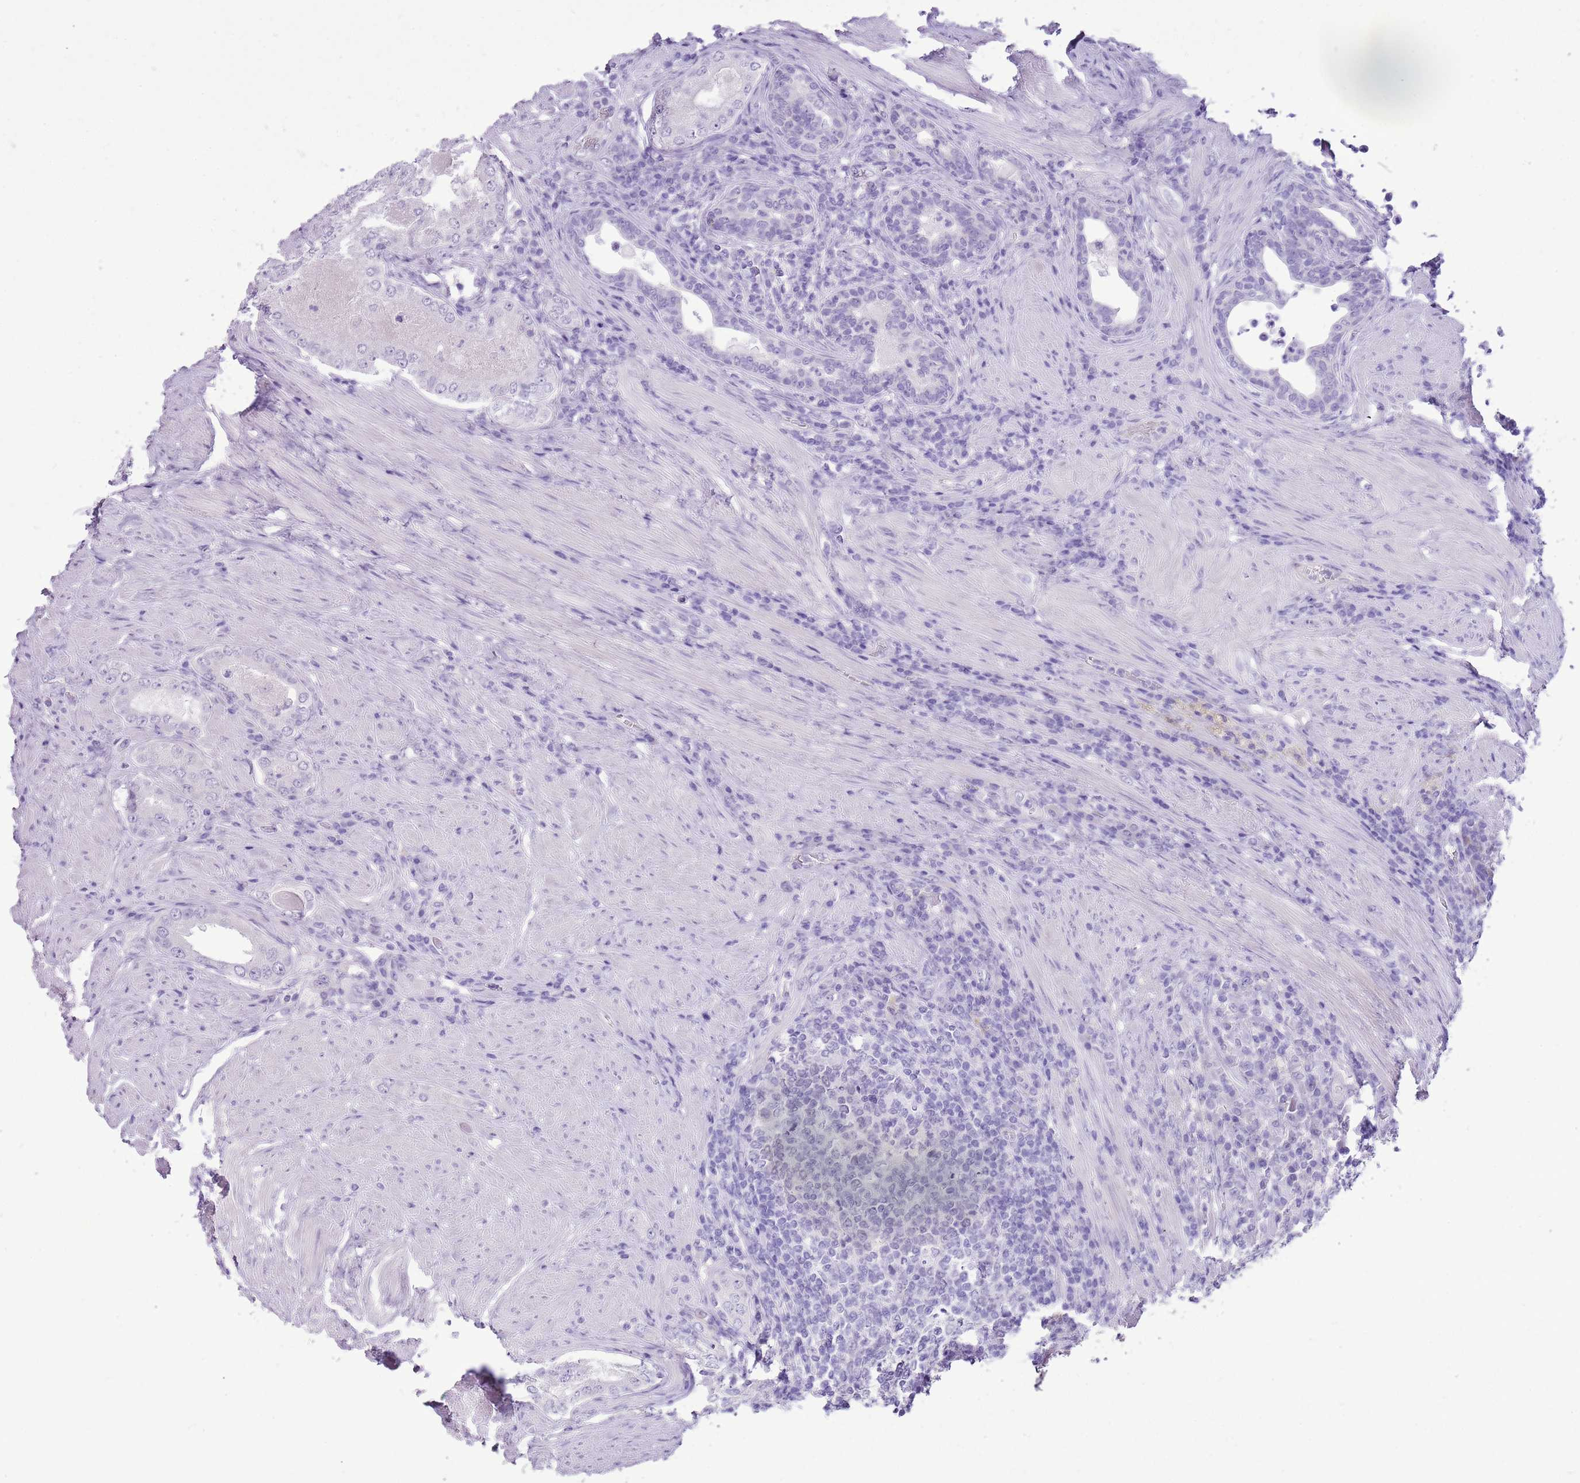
{"staining": {"intensity": "negative", "quantity": "none", "location": "none"}, "tissue": "prostate cancer", "cell_type": "Tumor cells", "image_type": "cancer", "snomed": [{"axis": "morphology", "description": "Adenocarcinoma, Low grade"}, {"axis": "topography", "description": "Prostate"}], "caption": "An immunohistochemistry image of prostate cancer (adenocarcinoma (low-grade)) is shown. There is no staining in tumor cells of prostate cancer (adenocarcinoma (low-grade)).", "gene": "FBRSL1", "patient": {"sex": "male", "age": 68}}